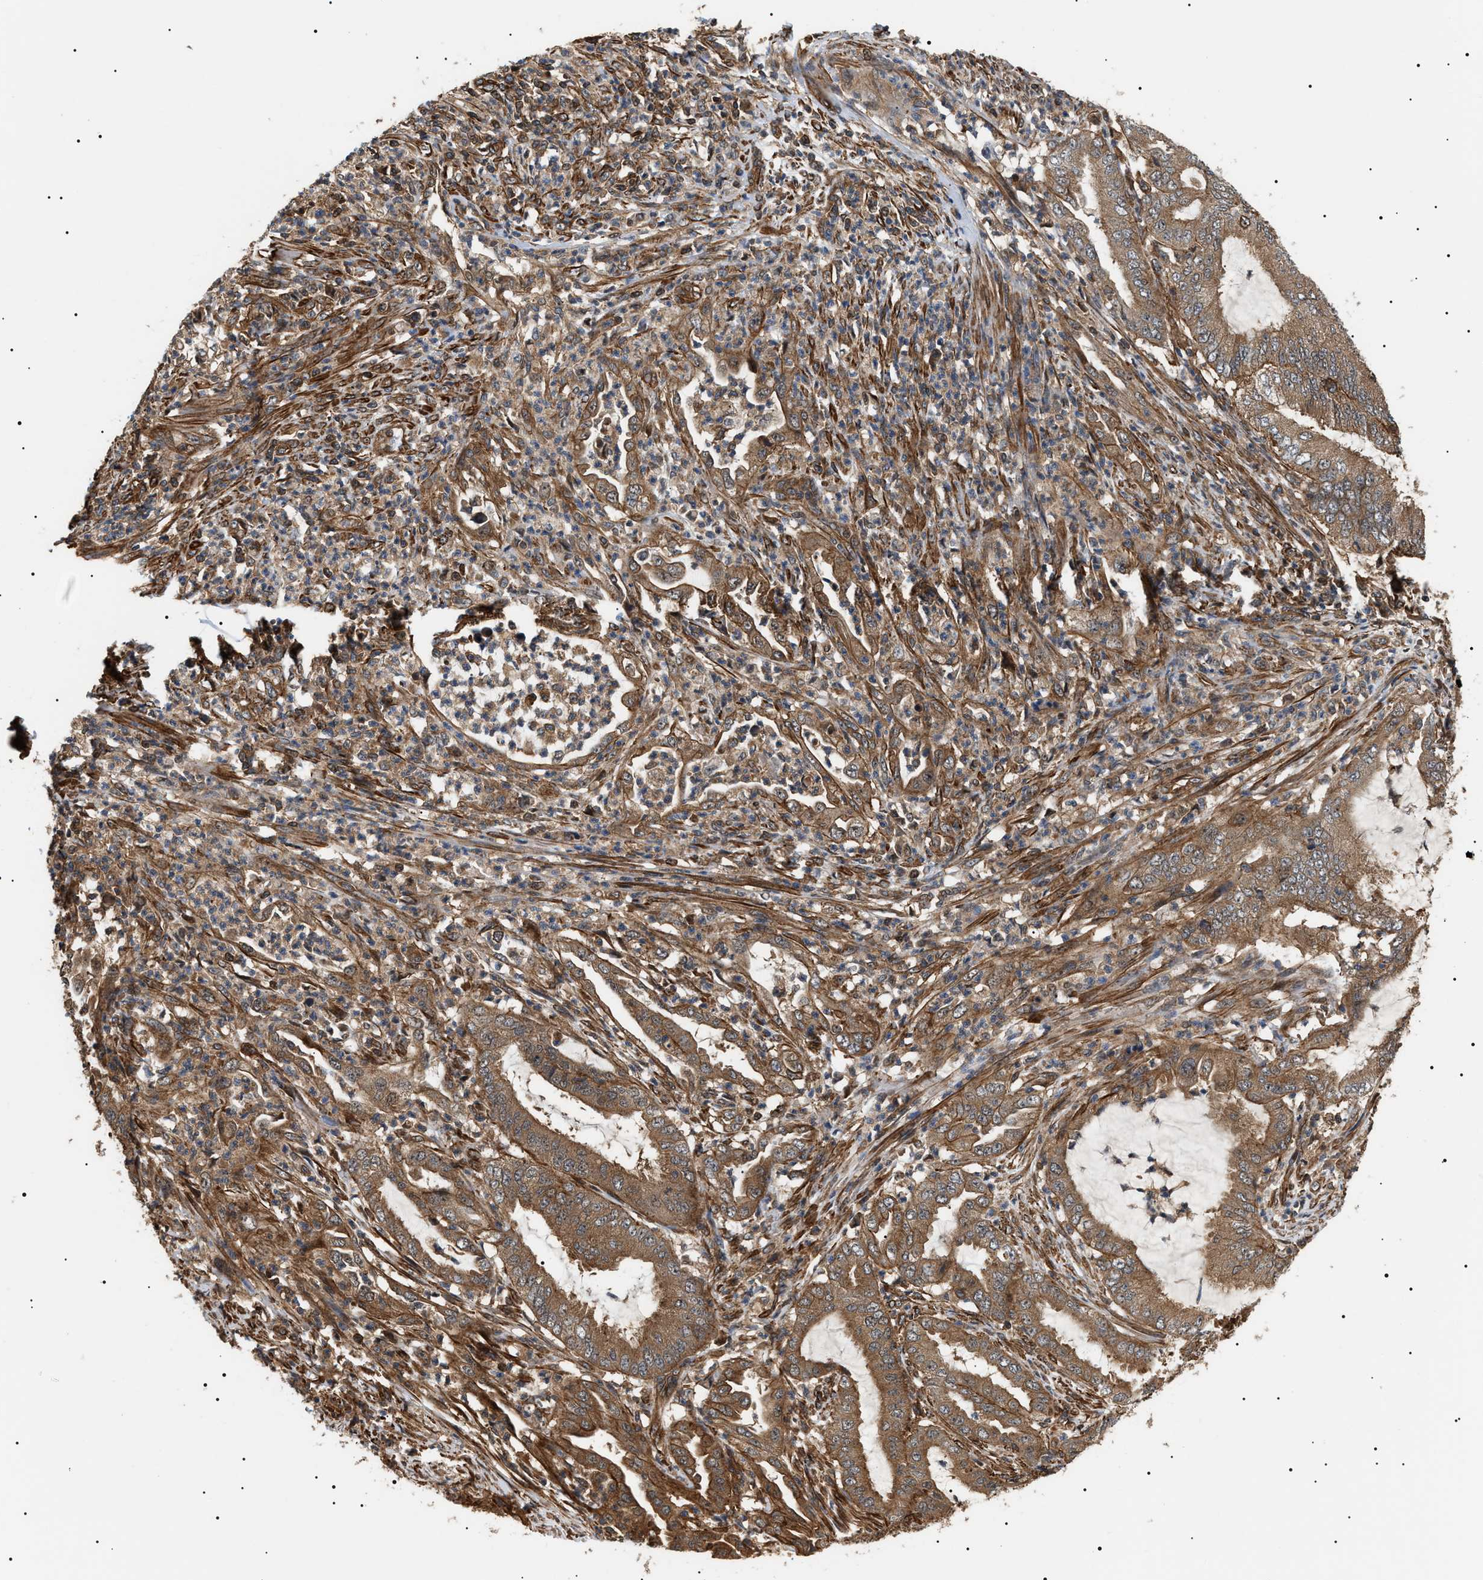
{"staining": {"intensity": "moderate", "quantity": ">75%", "location": "cytoplasmic/membranous"}, "tissue": "endometrial cancer", "cell_type": "Tumor cells", "image_type": "cancer", "snomed": [{"axis": "morphology", "description": "Adenocarcinoma, NOS"}, {"axis": "topography", "description": "Endometrium"}], "caption": "DAB immunohistochemical staining of endometrial cancer displays moderate cytoplasmic/membranous protein positivity in about >75% of tumor cells.", "gene": "SH3GLB2", "patient": {"sex": "female", "age": 51}}